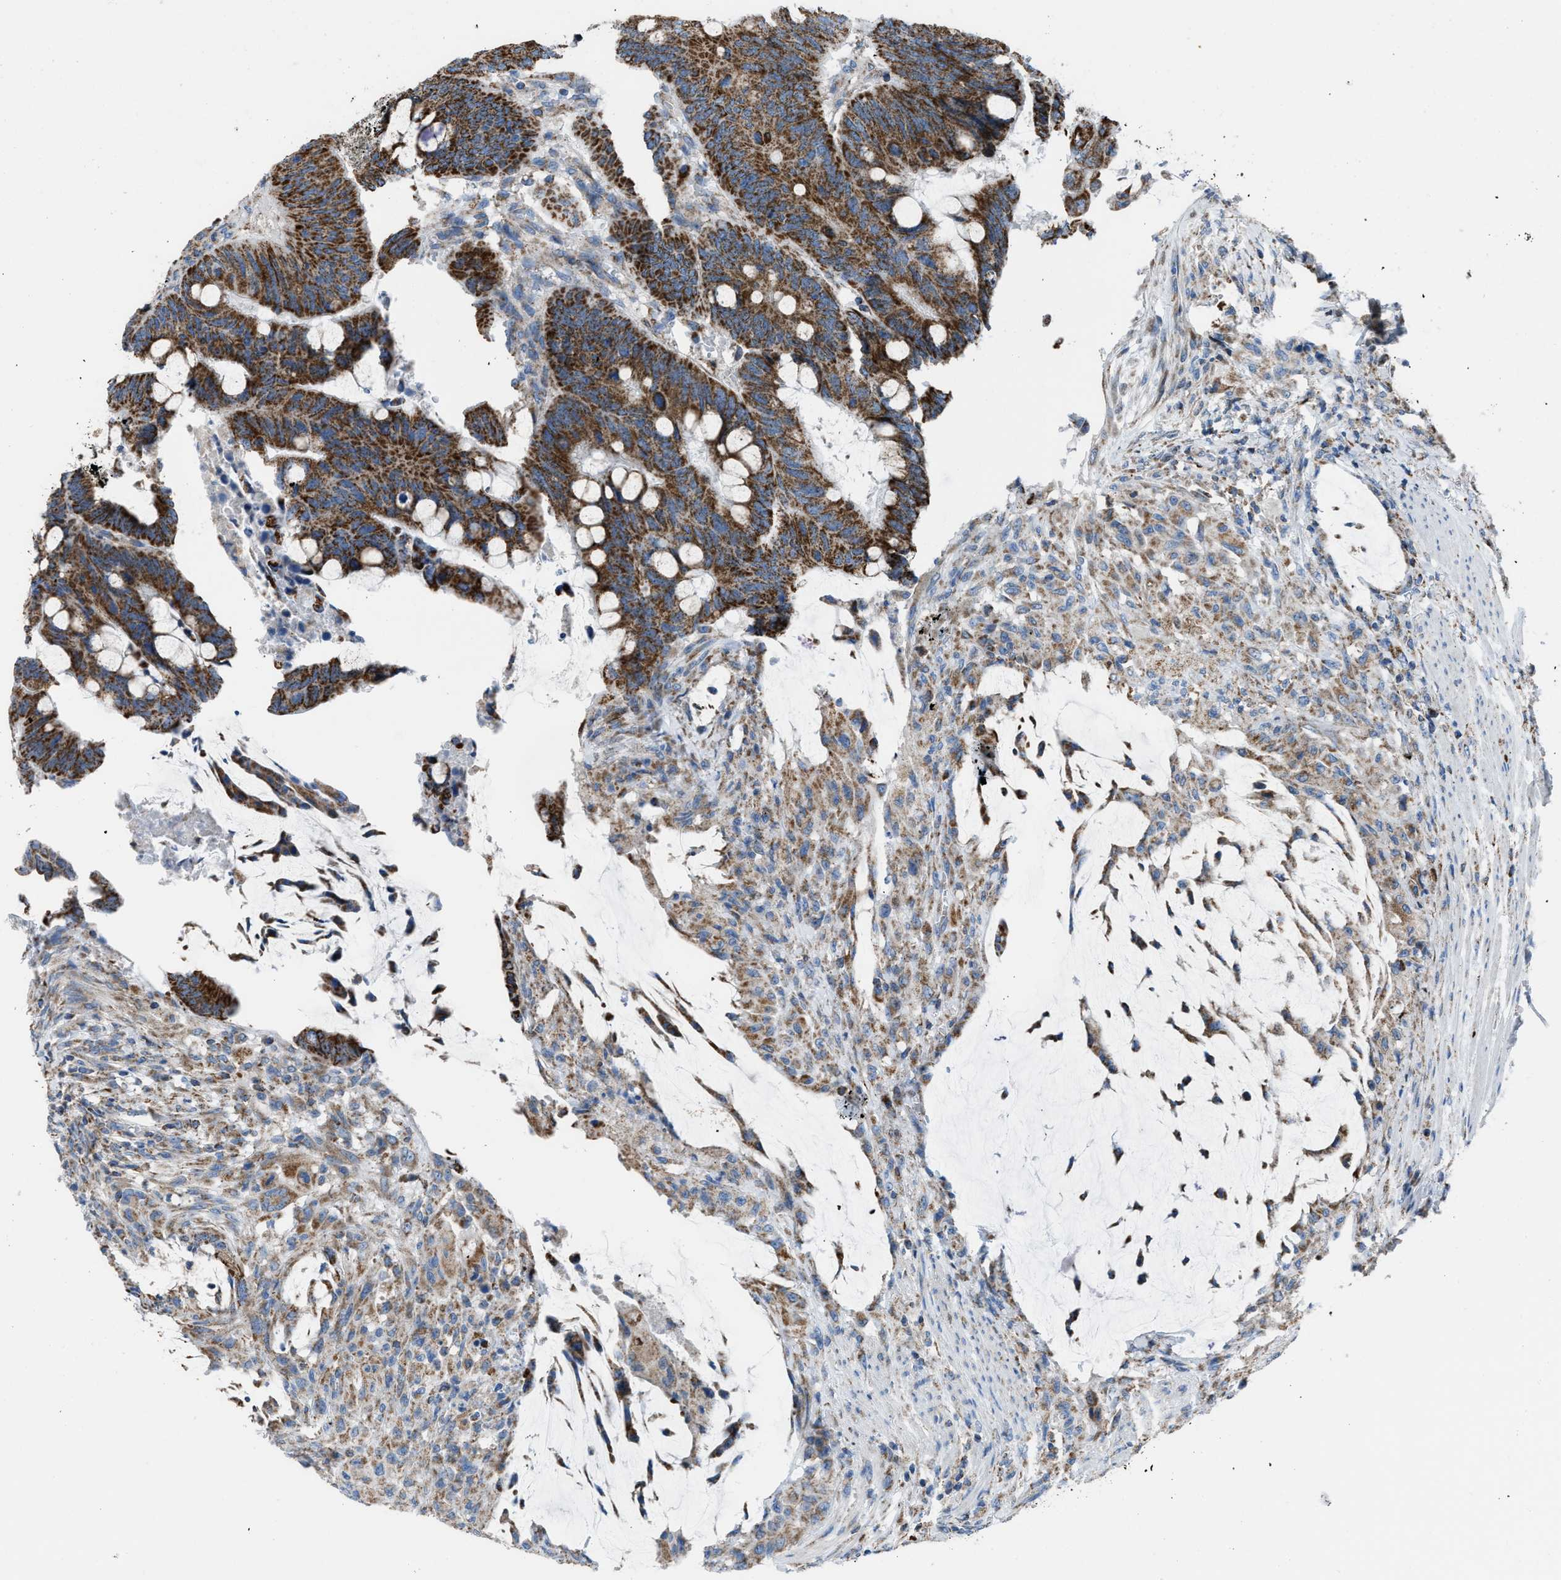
{"staining": {"intensity": "strong", "quantity": ">75%", "location": "cytoplasmic/membranous"}, "tissue": "colorectal cancer", "cell_type": "Tumor cells", "image_type": "cancer", "snomed": [{"axis": "morphology", "description": "Normal tissue, NOS"}, {"axis": "morphology", "description": "Adenocarcinoma, NOS"}, {"axis": "topography", "description": "Rectum"}, {"axis": "topography", "description": "Peripheral nerve tissue"}], "caption": "A micrograph of colorectal cancer stained for a protein shows strong cytoplasmic/membranous brown staining in tumor cells. The protein of interest is shown in brown color, while the nuclei are stained blue.", "gene": "ETFB", "patient": {"sex": "male", "age": 92}}